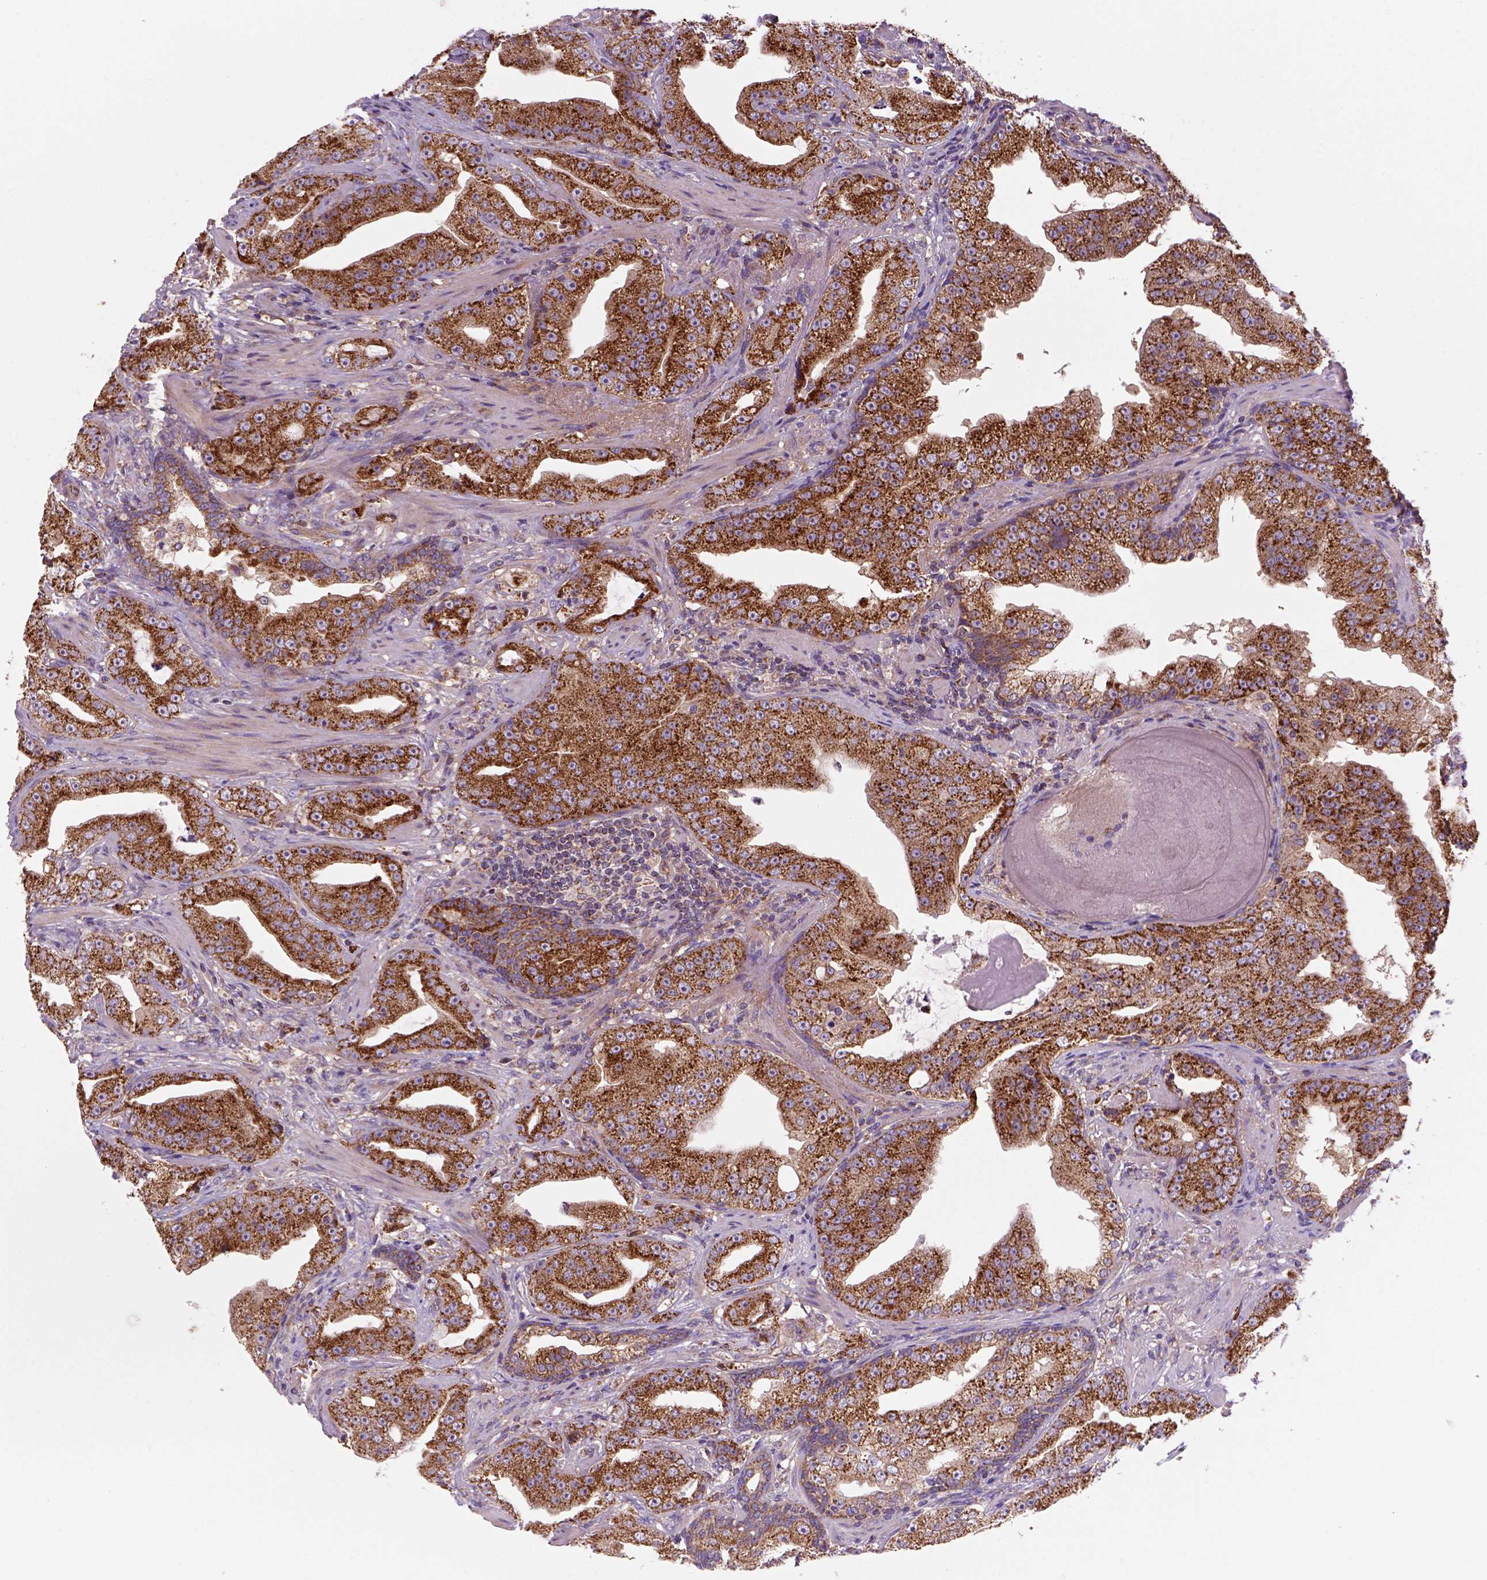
{"staining": {"intensity": "strong", "quantity": "25%-75%", "location": "cytoplasmic/membranous"}, "tissue": "prostate cancer", "cell_type": "Tumor cells", "image_type": "cancer", "snomed": [{"axis": "morphology", "description": "Adenocarcinoma, Low grade"}, {"axis": "topography", "description": "Prostate"}], "caption": "High-power microscopy captured an immunohistochemistry image of prostate cancer (adenocarcinoma (low-grade)), revealing strong cytoplasmic/membranous expression in approximately 25%-75% of tumor cells.", "gene": "WARS2", "patient": {"sex": "male", "age": 62}}